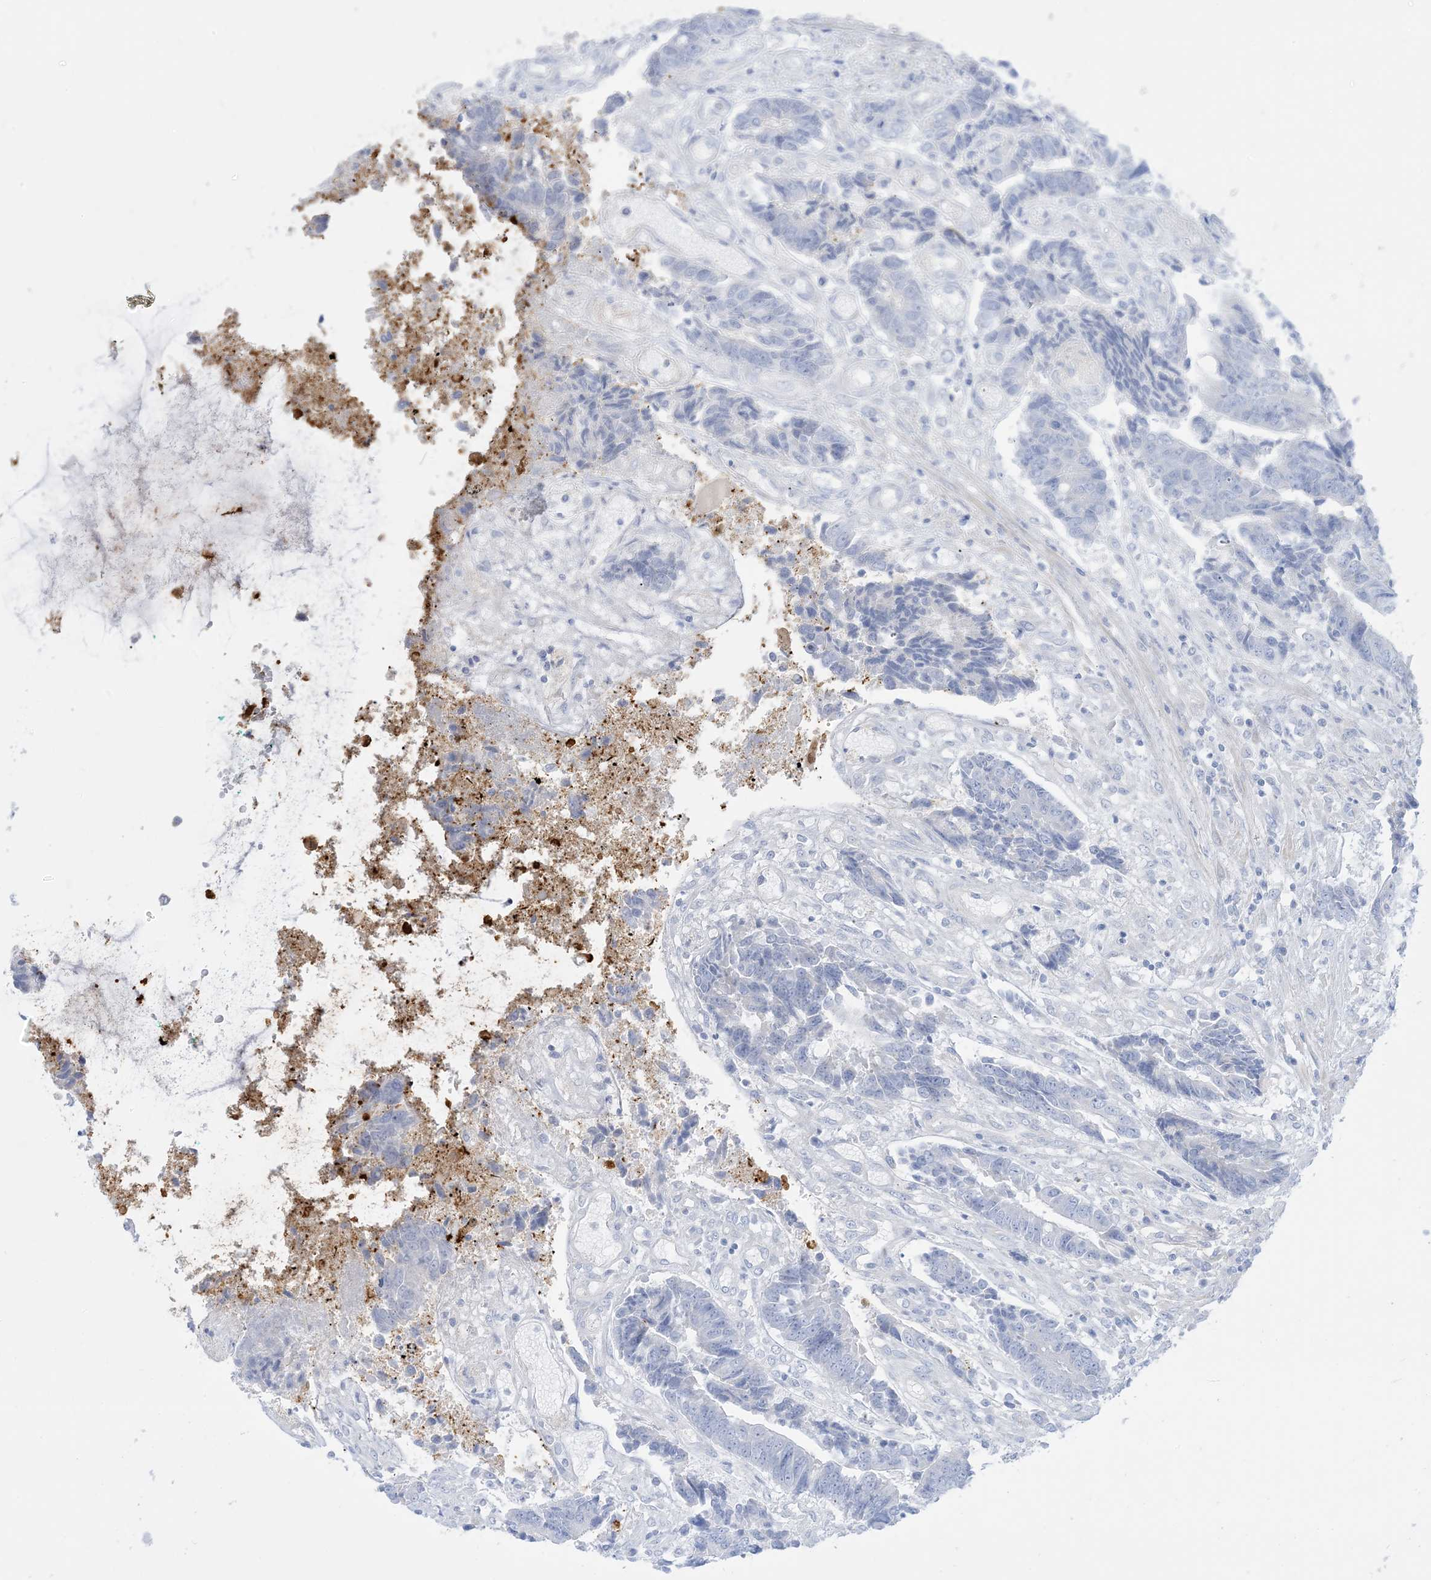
{"staining": {"intensity": "negative", "quantity": "none", "location": "none"}, "tissue": "colorectal cancer", "cell_type": "Tumor cells", "image_type": "cancer", "snomed": [{"axis": "morphology", "description": "Adenocarcinoma, NOS"}, {"axis": "topography", "description": "Rectum"}], "caption": "Human colorectal cancer (adenocarcinoma) stained for a protein using IHC shows no positivity in tumor cells.", "gene": "SLC26A3", "patient": {"sex": "male", "age": 84}}